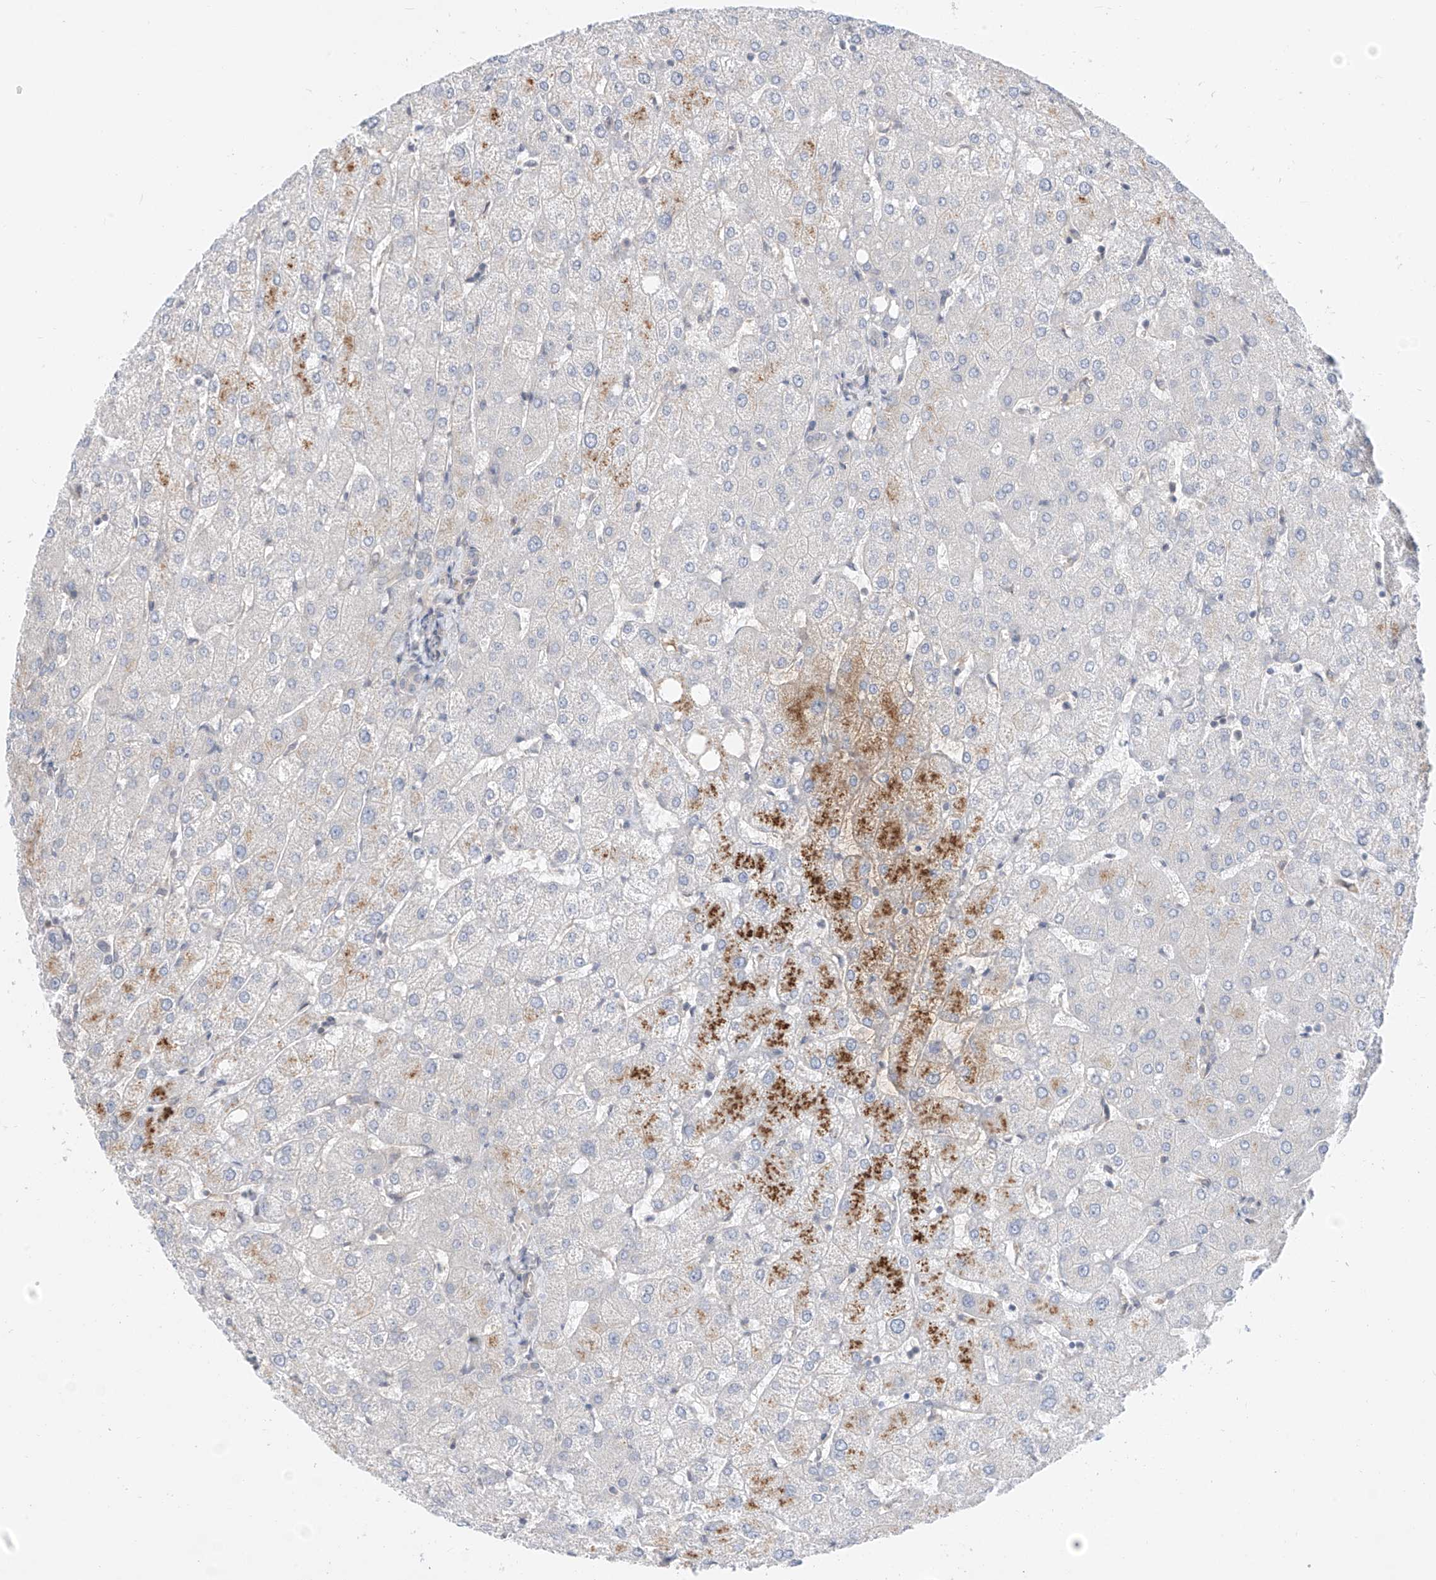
{"staining": {"intensity": "negative", "quantity": "none", "location": "none"}, "tissue": "liver", "cell_type": "Cholangiocytes", "image_type": "normal", "snomed": [{"axis": "morphology", "description": "Normal tissue, NOS"}, {"axis": "topography", "description": "Liver"}], "caption": "The IHC histopathology image has no significant expression in cholangiocytes of liver.", "gene": "ABLIM2", "patient": {"sex": "female", "age": 54}}